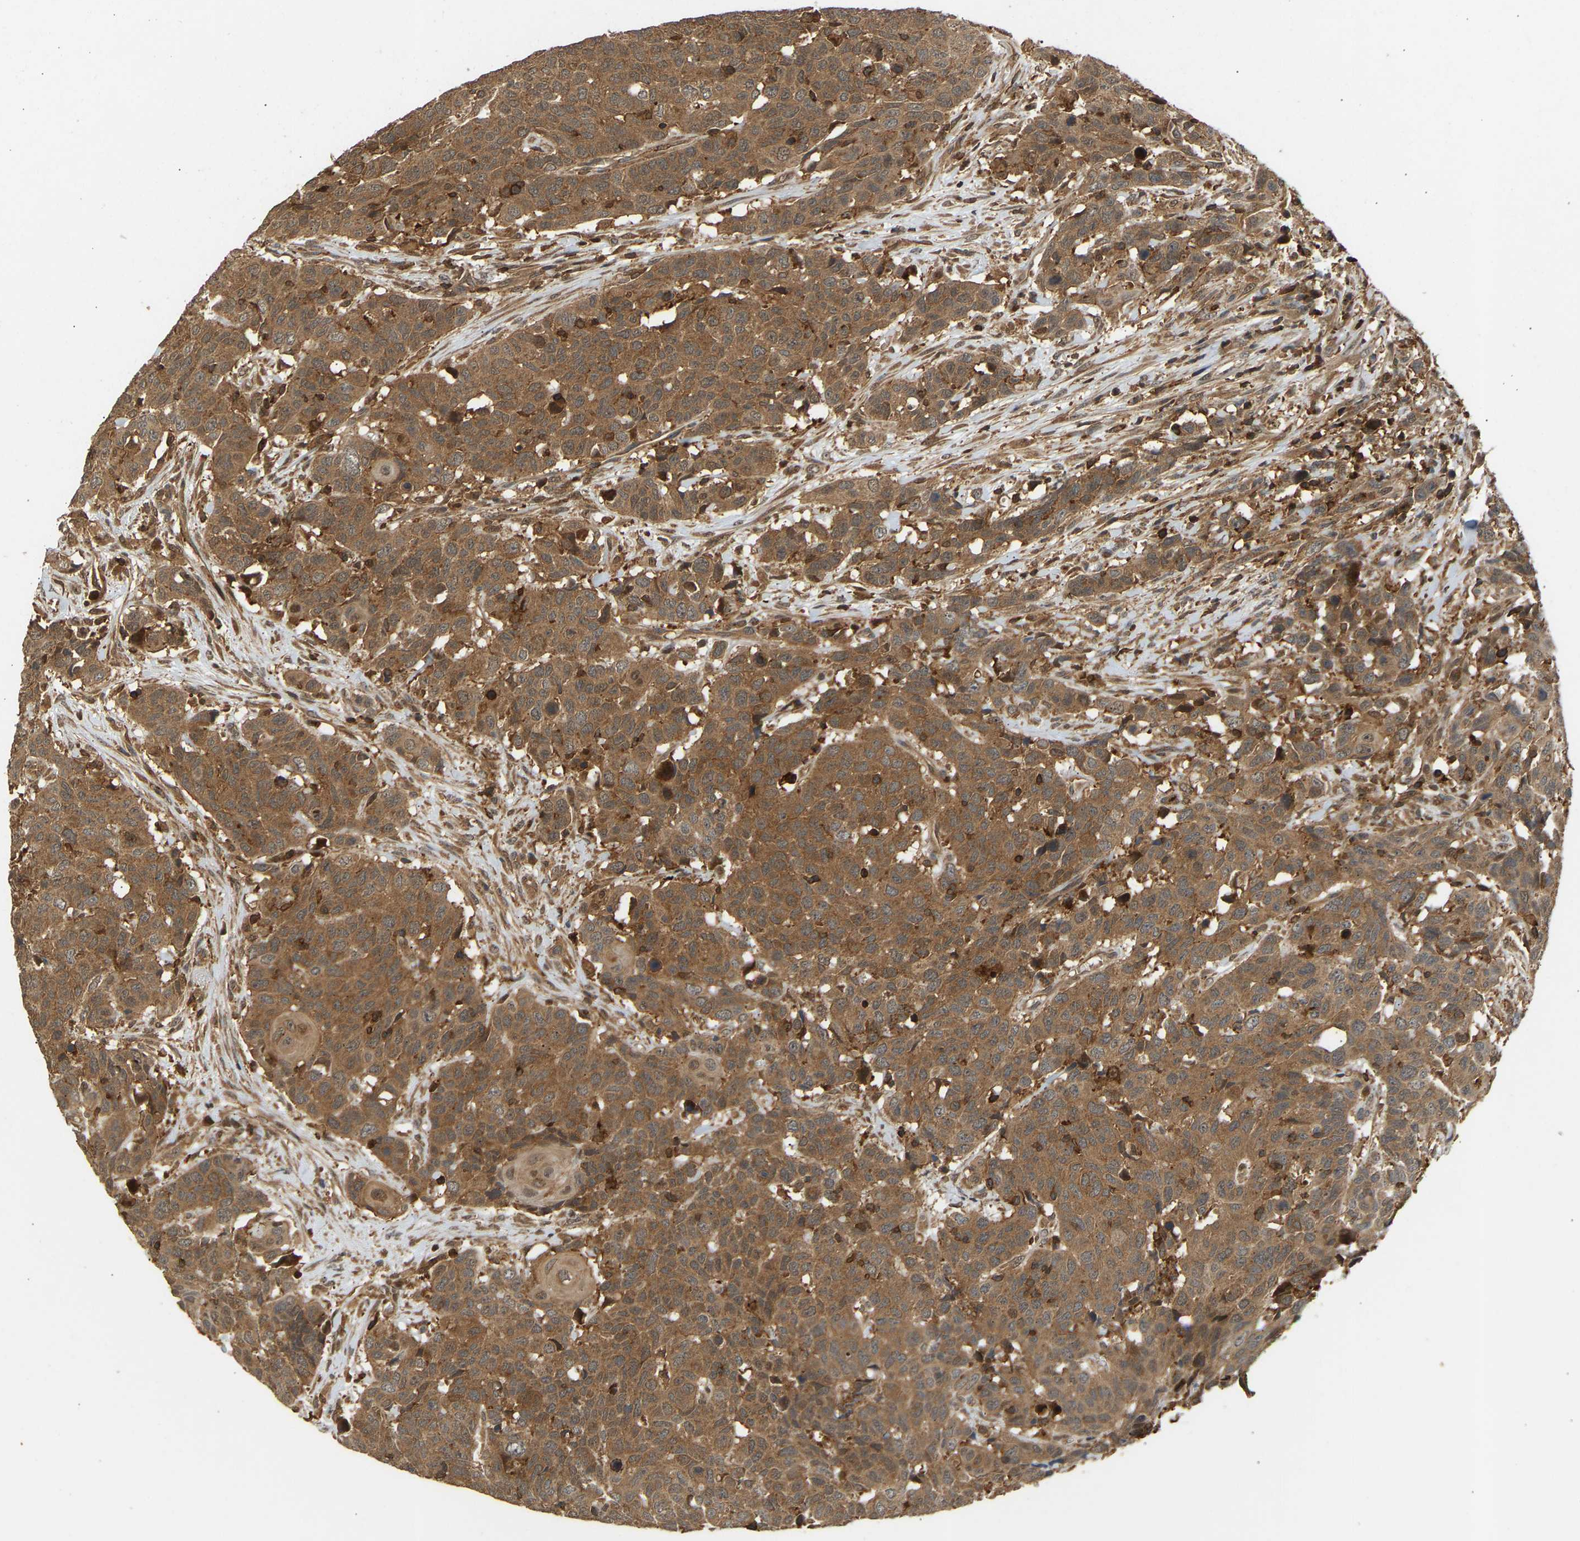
{"staining": {"intensity": "moderate", "quantity": ">75%", "location": "cytoplasmic/membranous"}, "tissue": "head and neck cancer", "cell_type": "Tumor cells", "image_type": "cancer", "snomed": [{"axis": "morphology", "description": "Carcinoma, NOS"}, {"axis": "topography", "description": "Head-Neck"}], "caption": "Human head and neck cancer (carcinoma) stained with a protein marker shows moderate staining in tumor cells.", "gene": "GOPC", "patient": {"sex": "male", "age": 87}}